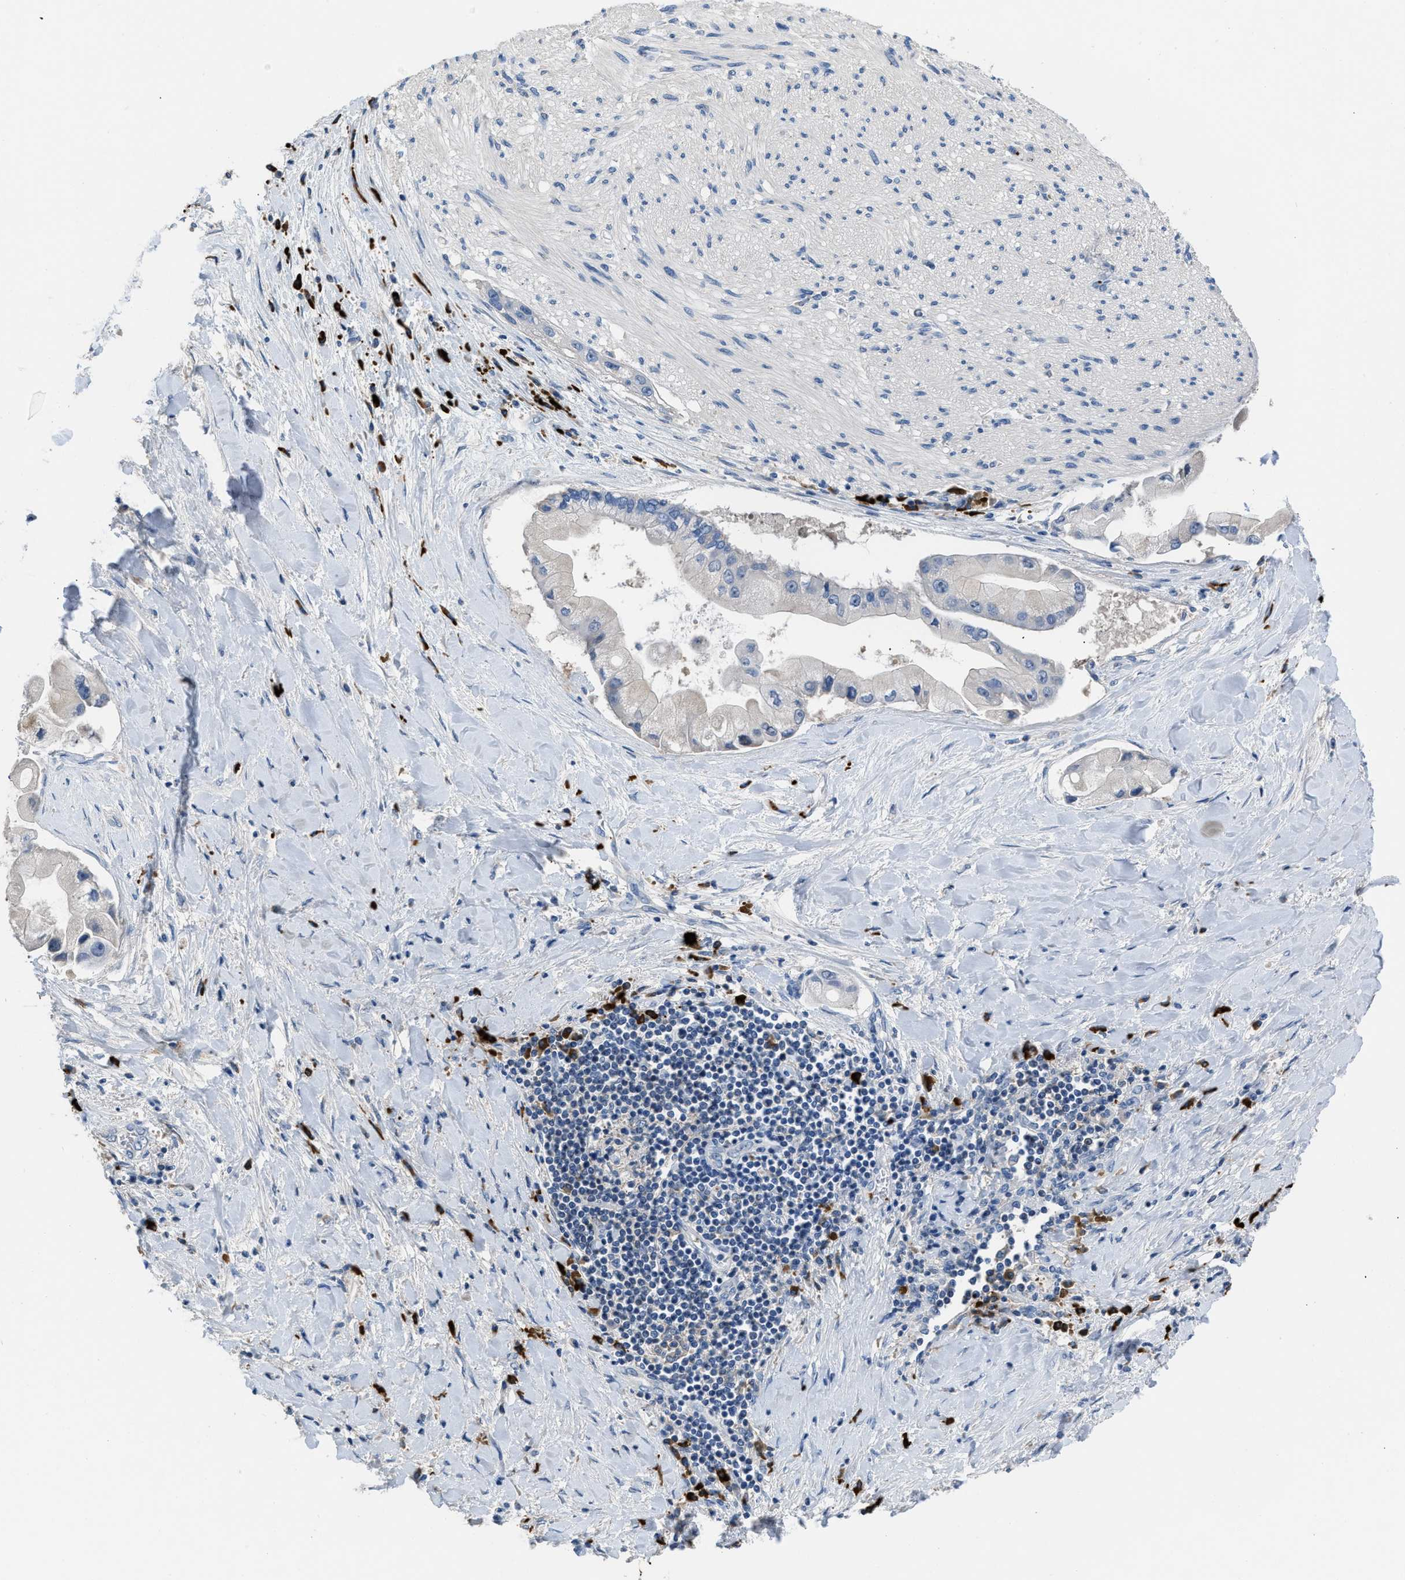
{"staining": {"intensity": "negative", "quantity": "none", "location": "none"}, "tissue": "liver cancer", "cell_type": "Tumor cells", "image_type": "cancer", "snomed": [{"axis": "morphology", "description": "Cholangiocarcinoma"}, {"axis": "topography", "description": "Liver"}], "caption": "The micrograph demonstrates no significant expression in tumor cells of cholangiocarcinoma (liver).", "gene": "FGF18", "patient": {"sex": "male", "age": 50}}